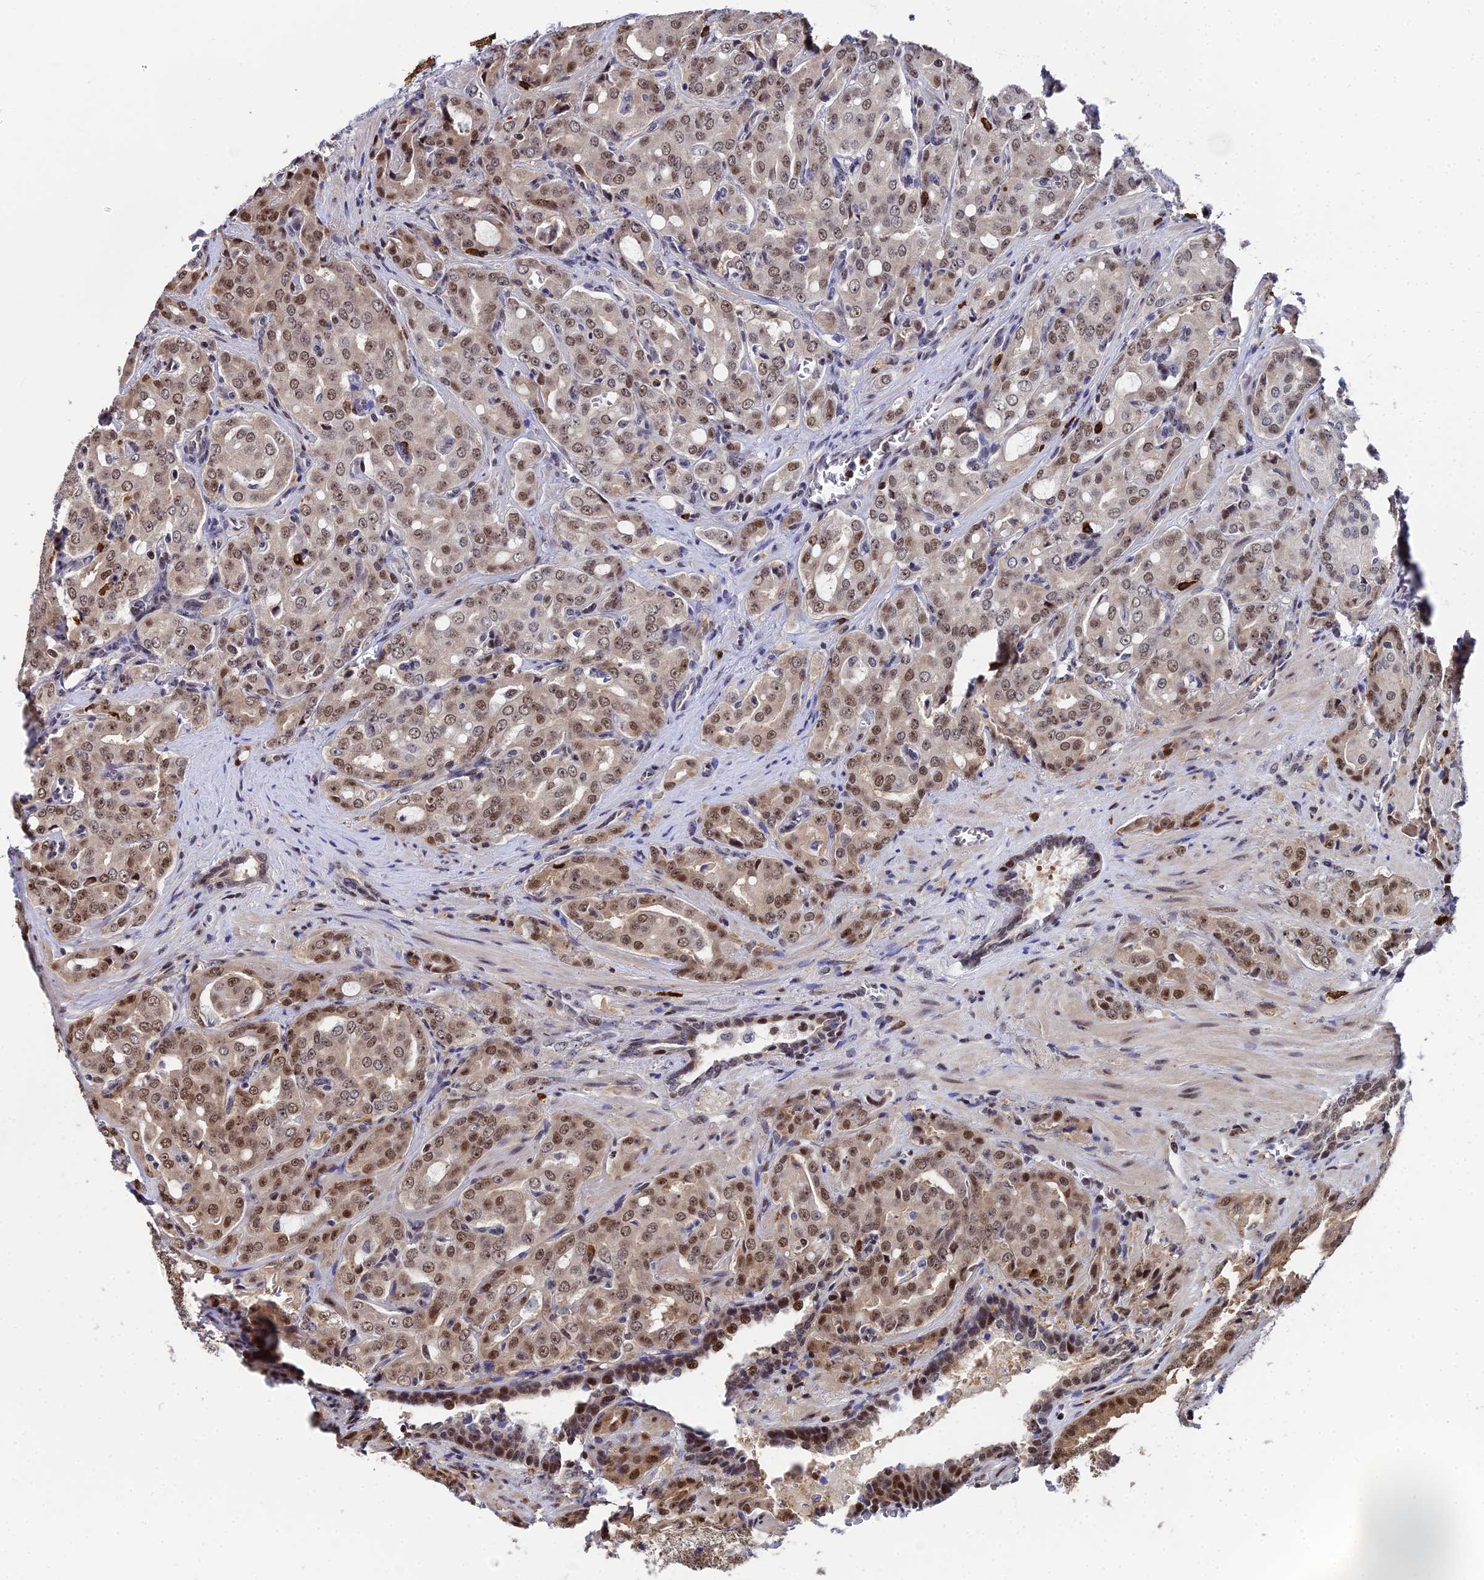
{"staining": {"intensity": "moderate", "quantity": ">75%", "location": "nuclear"}, "tissue": "prostate cancer", "cell_type": "Tumor cells", "image_type": "cancer", "snomed": [{"axis": "morphology", "description": "Adenocarcinoma, High grade"}, {"axis": "topography", "description": "Prostate"}], "caption": "Immunohistochemistry (DAB) staining of human prostate cancer displays moderate nuclear protein positivity in about >75% of tumor cells. (DAB (3,3'-diaminobenzidine) = brown stain, brightfield microscopy at high magnification).", "gene": "TIFA", "patient": {"sex": "male", "age": 68}}